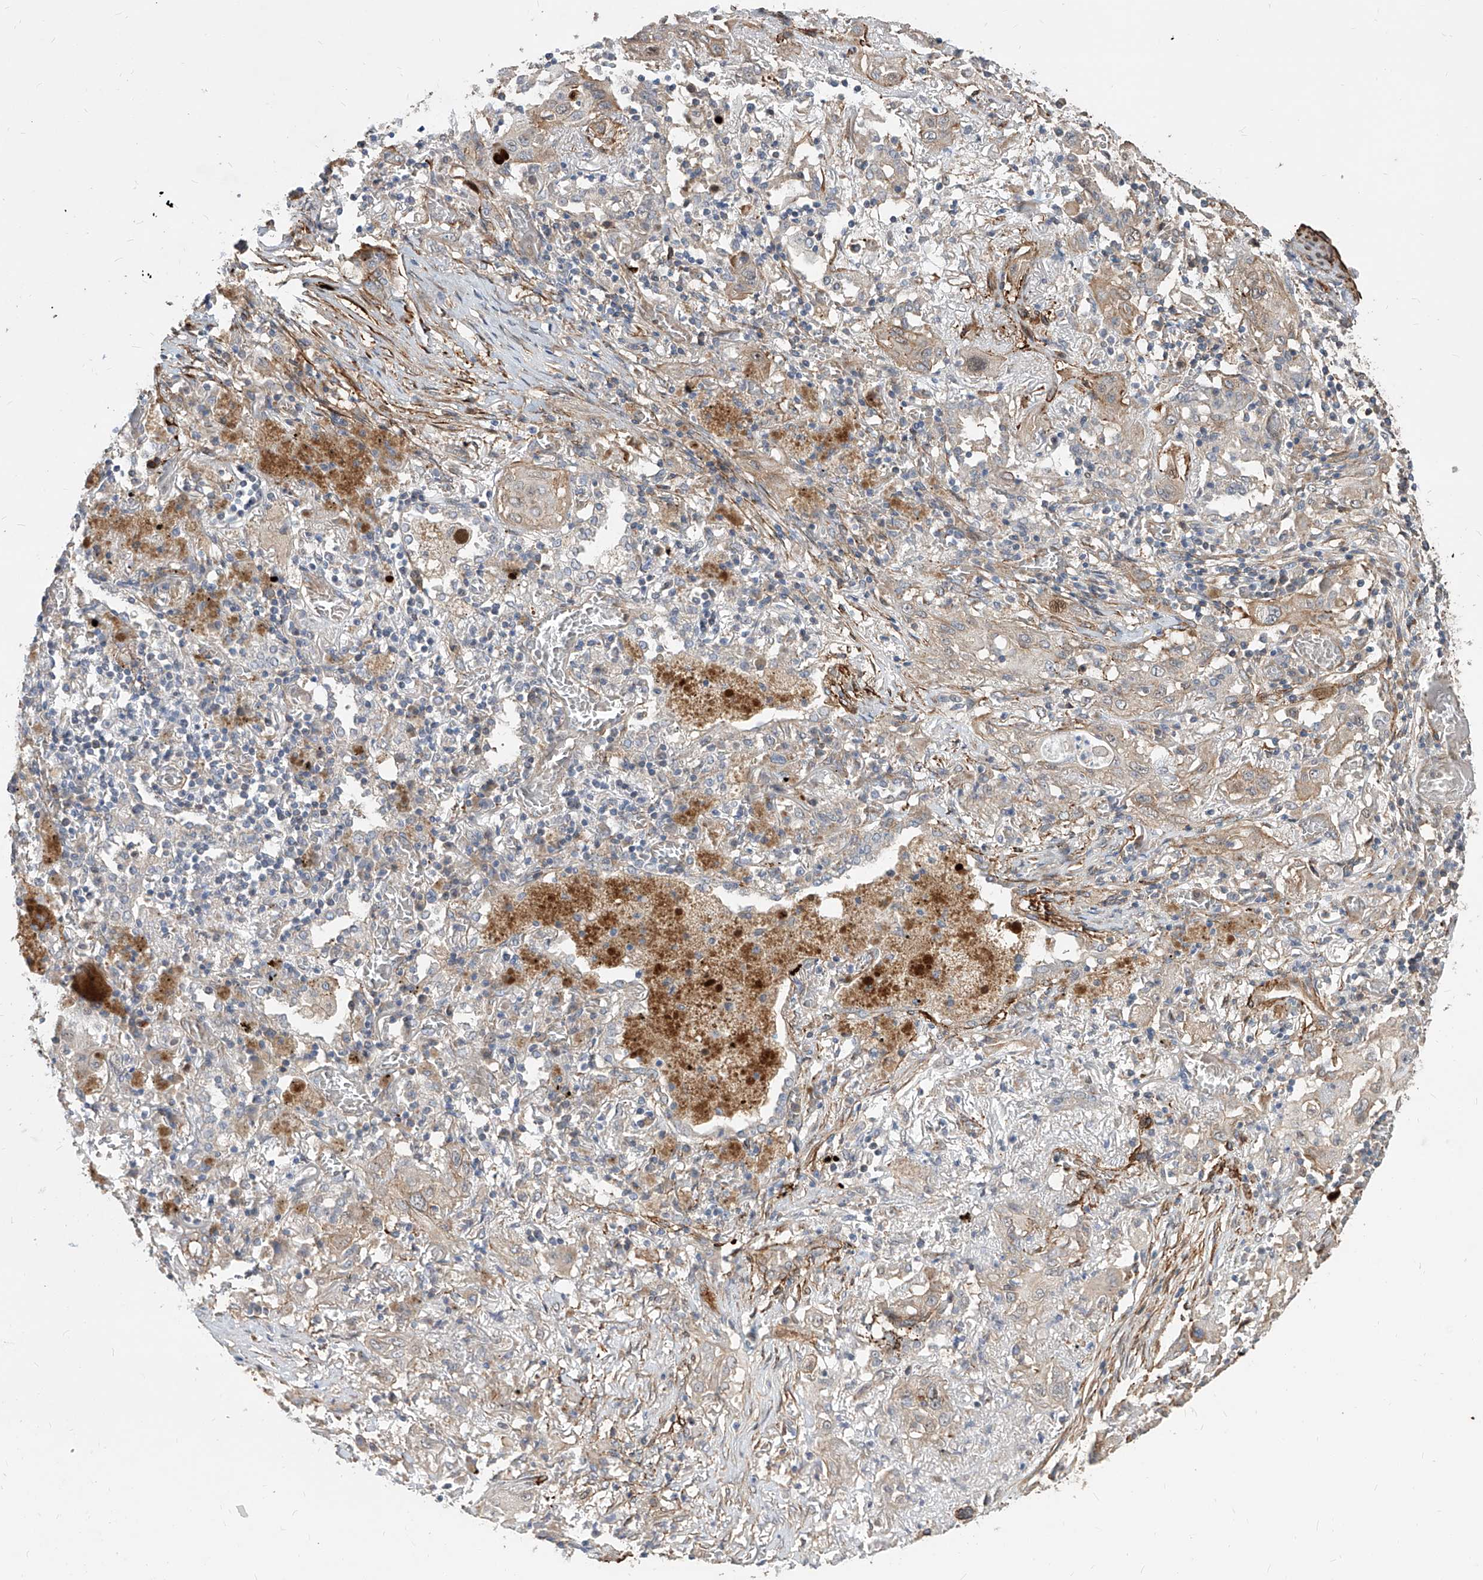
{"staining": {"intensity": "weak", "quantity": ">75%", "location": "cytoplasmic/membranous"}, "tissue": "lung cancer", "cell_type": "Tumor cells", "image_type": "cancer", "snomed": [{"axis": "morphology", "description": "Squamous cell carcinoma, NOS"}, {"axis": "topography", "description": "Lung"}], "caption": "Tumor cells show weak cytoplasmic/membranous expression in about >75% of cells in lung squamous cell carcinoma. The staining was performed using DAB (3,3'-diaminobenzidine) to visualize the protein expression in brown, while the nuclei were stained in blue with hematoxylin (Magnification: 20x).", "gene": "FAM83B", "patient": {"sex": "female", "age": 47}}